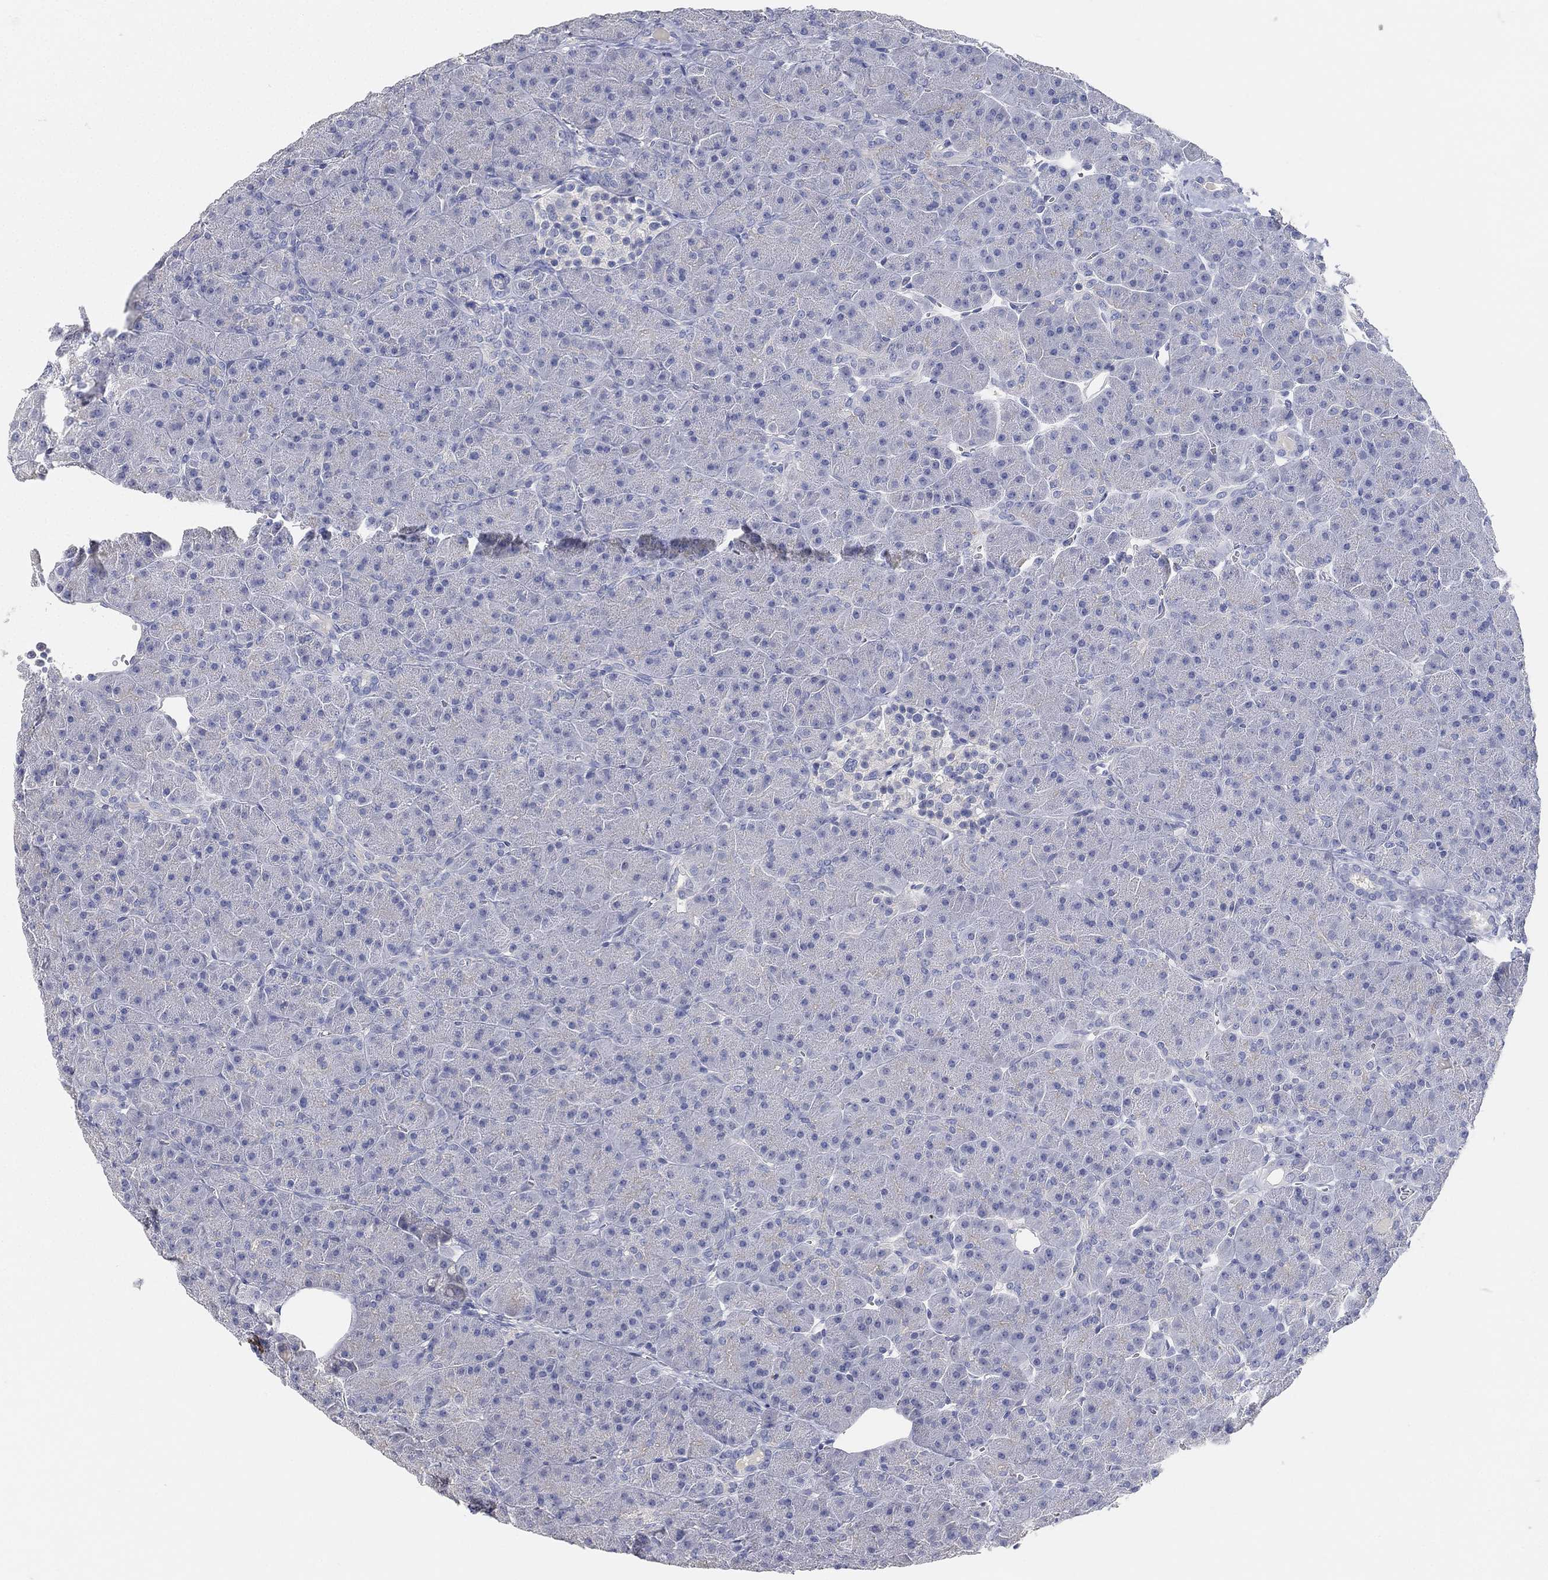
{"staining": {"intensity": "negative", "quantity": "none", "location": "none"}, "tissue": "pancreas", "cell_type": "Exocrine glandular cells", "image_type": "normal", "snomed": [{"axis": "morphology", "description": "Normal tissue, NOS"}, {"axis": "topography", "description": "Pancreas"}], "caption": "Immunohistochemistry (IHC) histopathology image of normal pancreas: pancreas stained with DAB (3,3'-diaminobenzidine) reveals no significant protein positivity in exocrine glandular cells.", "gene": "FAM187B", "patient": {"sex": "male", "age": 61}}